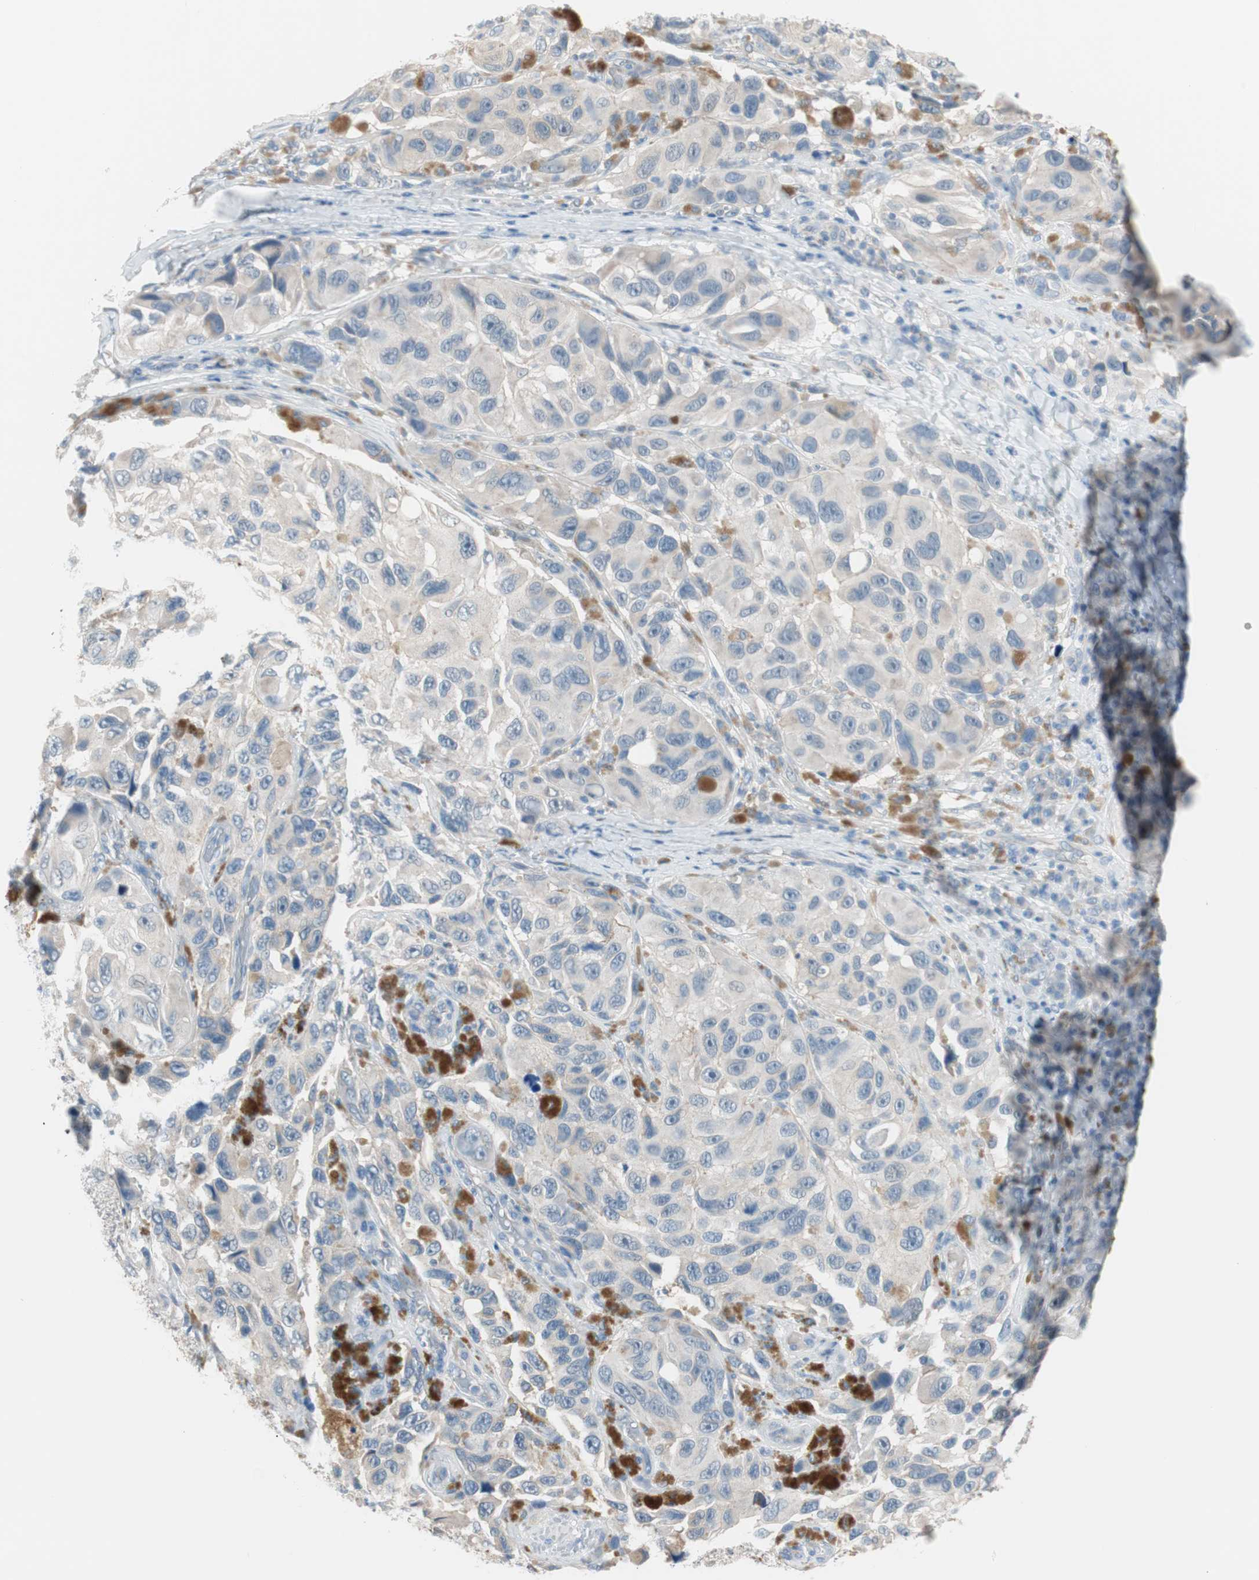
{"staining": {"intensity": "weak", "quantity": "25%-75%", "location": "cytoplasmic/membranous"}, "tissue": "melanoma", "cell_type": "Tumor cells", "image_type": "cancer", "snomed": [{"axis": "morphology", "description": "Malignant melanoma, NOS"}, {"axis": "topography", "description": "Skin"}], "caption": "Brown immunohistochemical staining in malignant melanoma exhibits weak cytoplasmic/membranous staining in approximately 25%-75% of tumor cells. Immunohistochemistry (ihc) stains the protein in brown and the nuclei are stained blue.", "gene": "VIL1", "patient": {"sex": "female", "age": 73}}